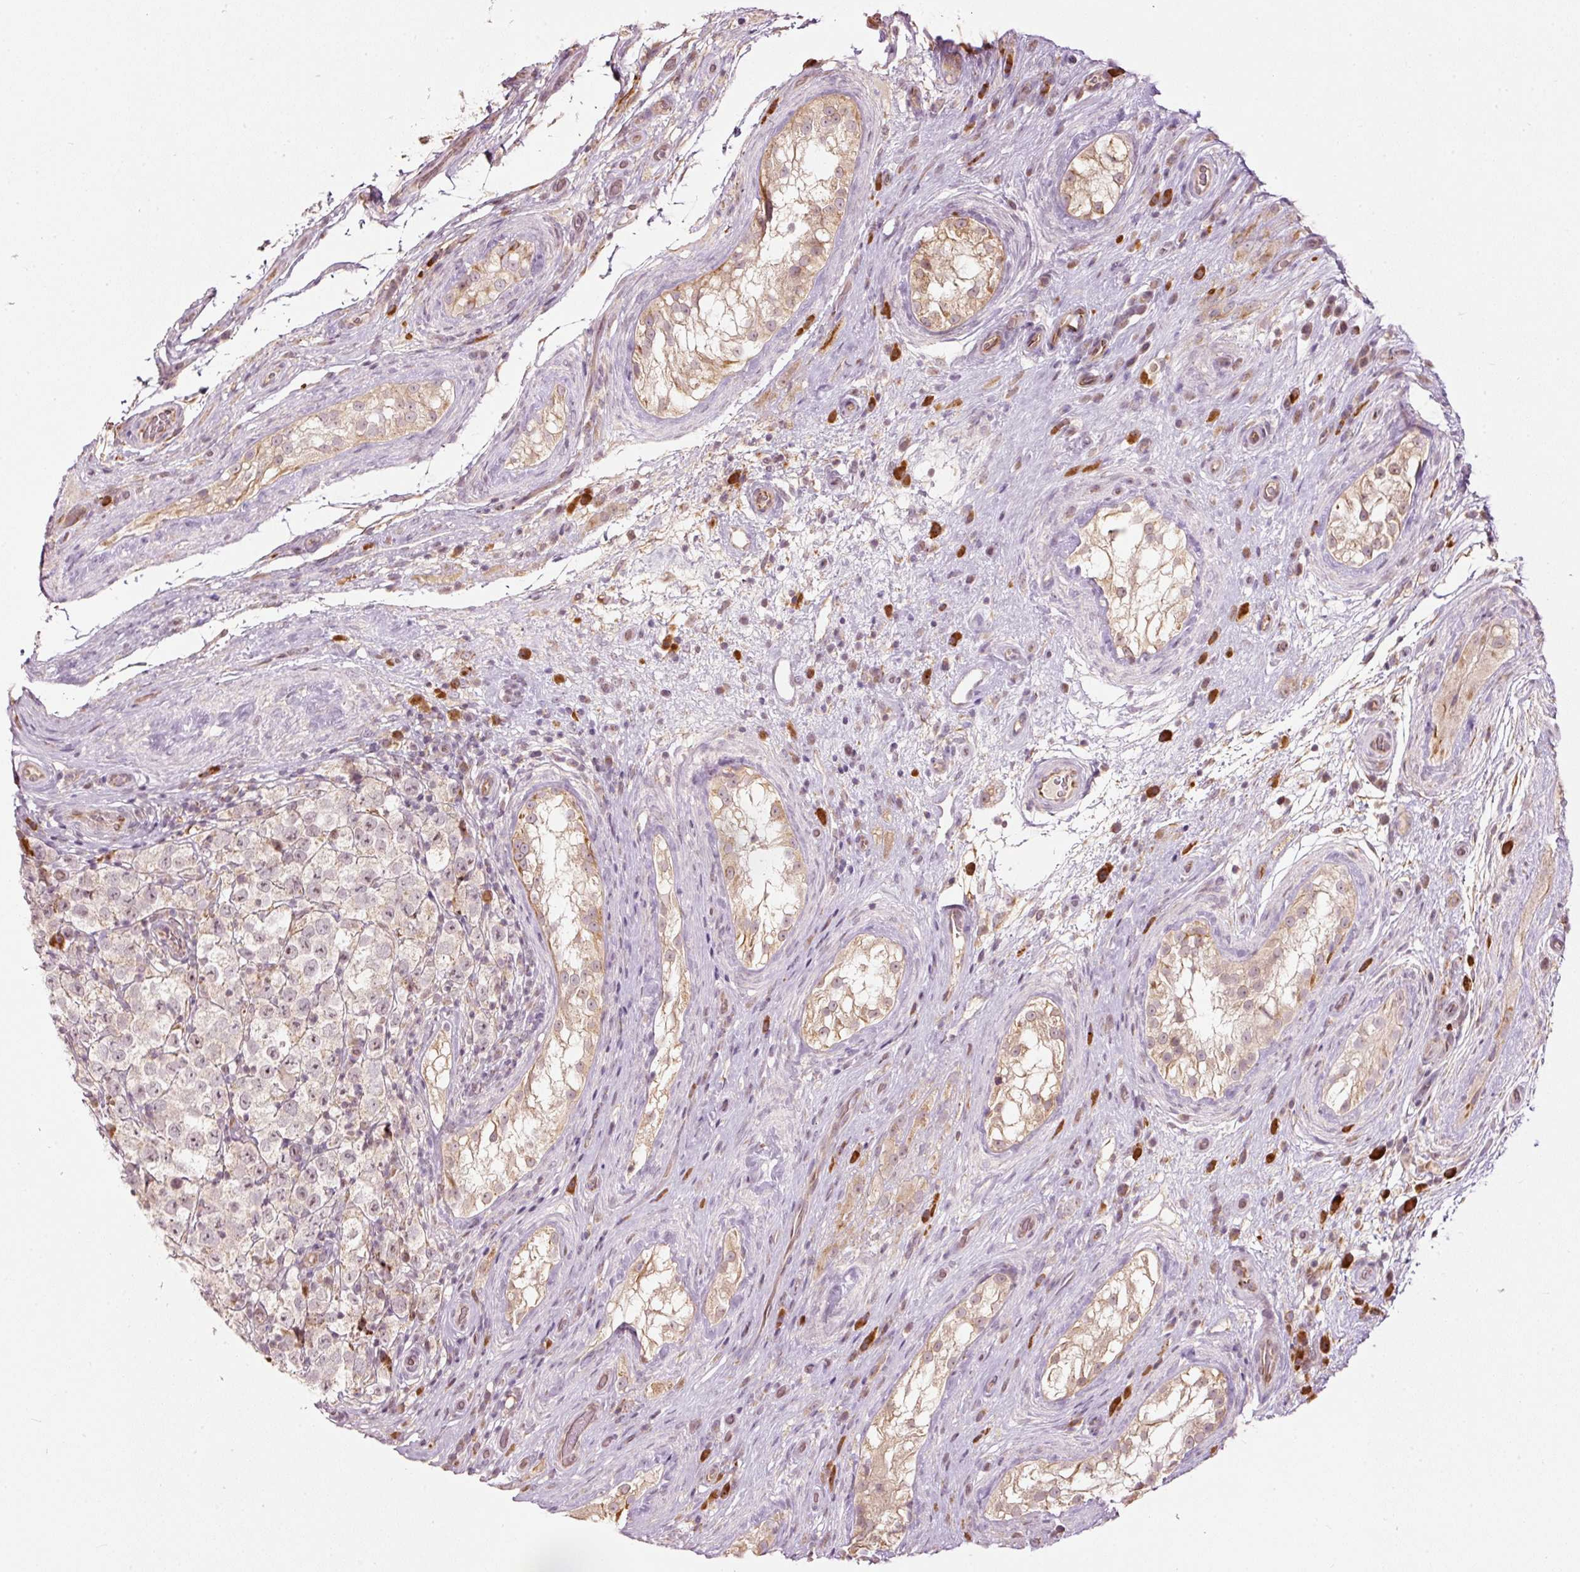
{"staining": {"intensity": "weak", "quantity": "<25%", "location": "cytoplasmic/membranous,nuclear"}, "tissue": "testis cancer", "cell_type": "Tumor cells", "image_type": "cancer", "snomed": [{"axis": "morphology", "description": "Seminoma, NOS"}, {"axis": "morphology", "description": "Carcinoma, Embryonal, NOS"}, {"axis": "topography", "description": "Testis"}], "caption": "Tumor cells are negative for brown protein staining in seminoma (testis). The staining is performed using DAB (3,3'-diaminobenzidine) brown chromogen with nuclei counter-stained in using hematoxylin.", "gene": "CDC20B", "patient": {"sex": "male", "age": 41}}